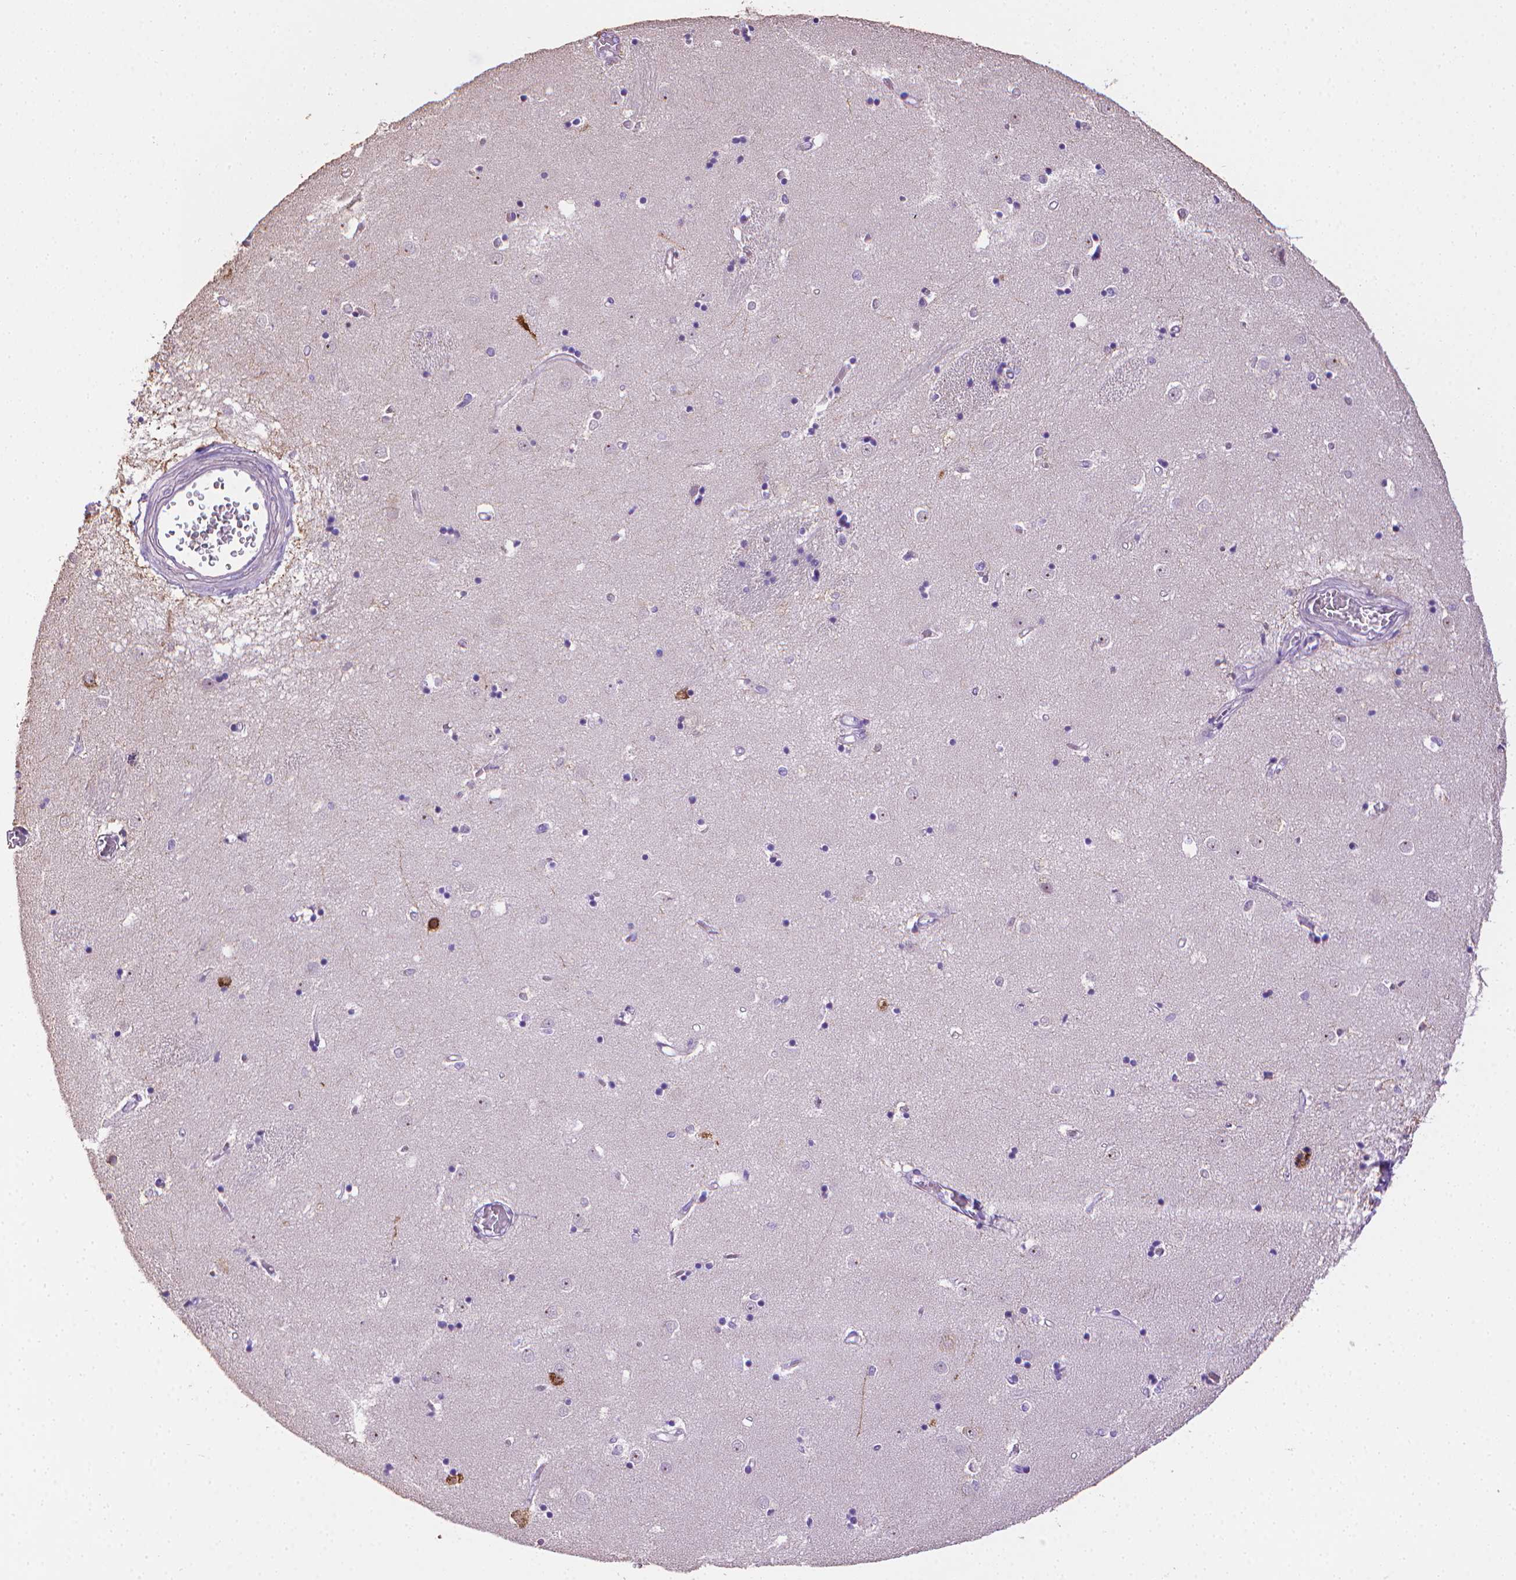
{"staining": {"intensity": "negative", "quantity": "none", "location": "none"}, "tissue": "caudate", "cell_type": "Glial cells", "image_type": "normal", "snomed": [{"axis": "morphology", "description": "Normal tissue, NOS"}, {"axis": "topography", "description": "Lateral ventricle wall"}], "caption": "A histopathology image of caudate stained for a protein displays no brown staining in glial cells. (Immunohistochemistry, brightfield microscopy, high magnification).", "gene": "PNMA2", "patient": {"sex": "male", "age": 54}}